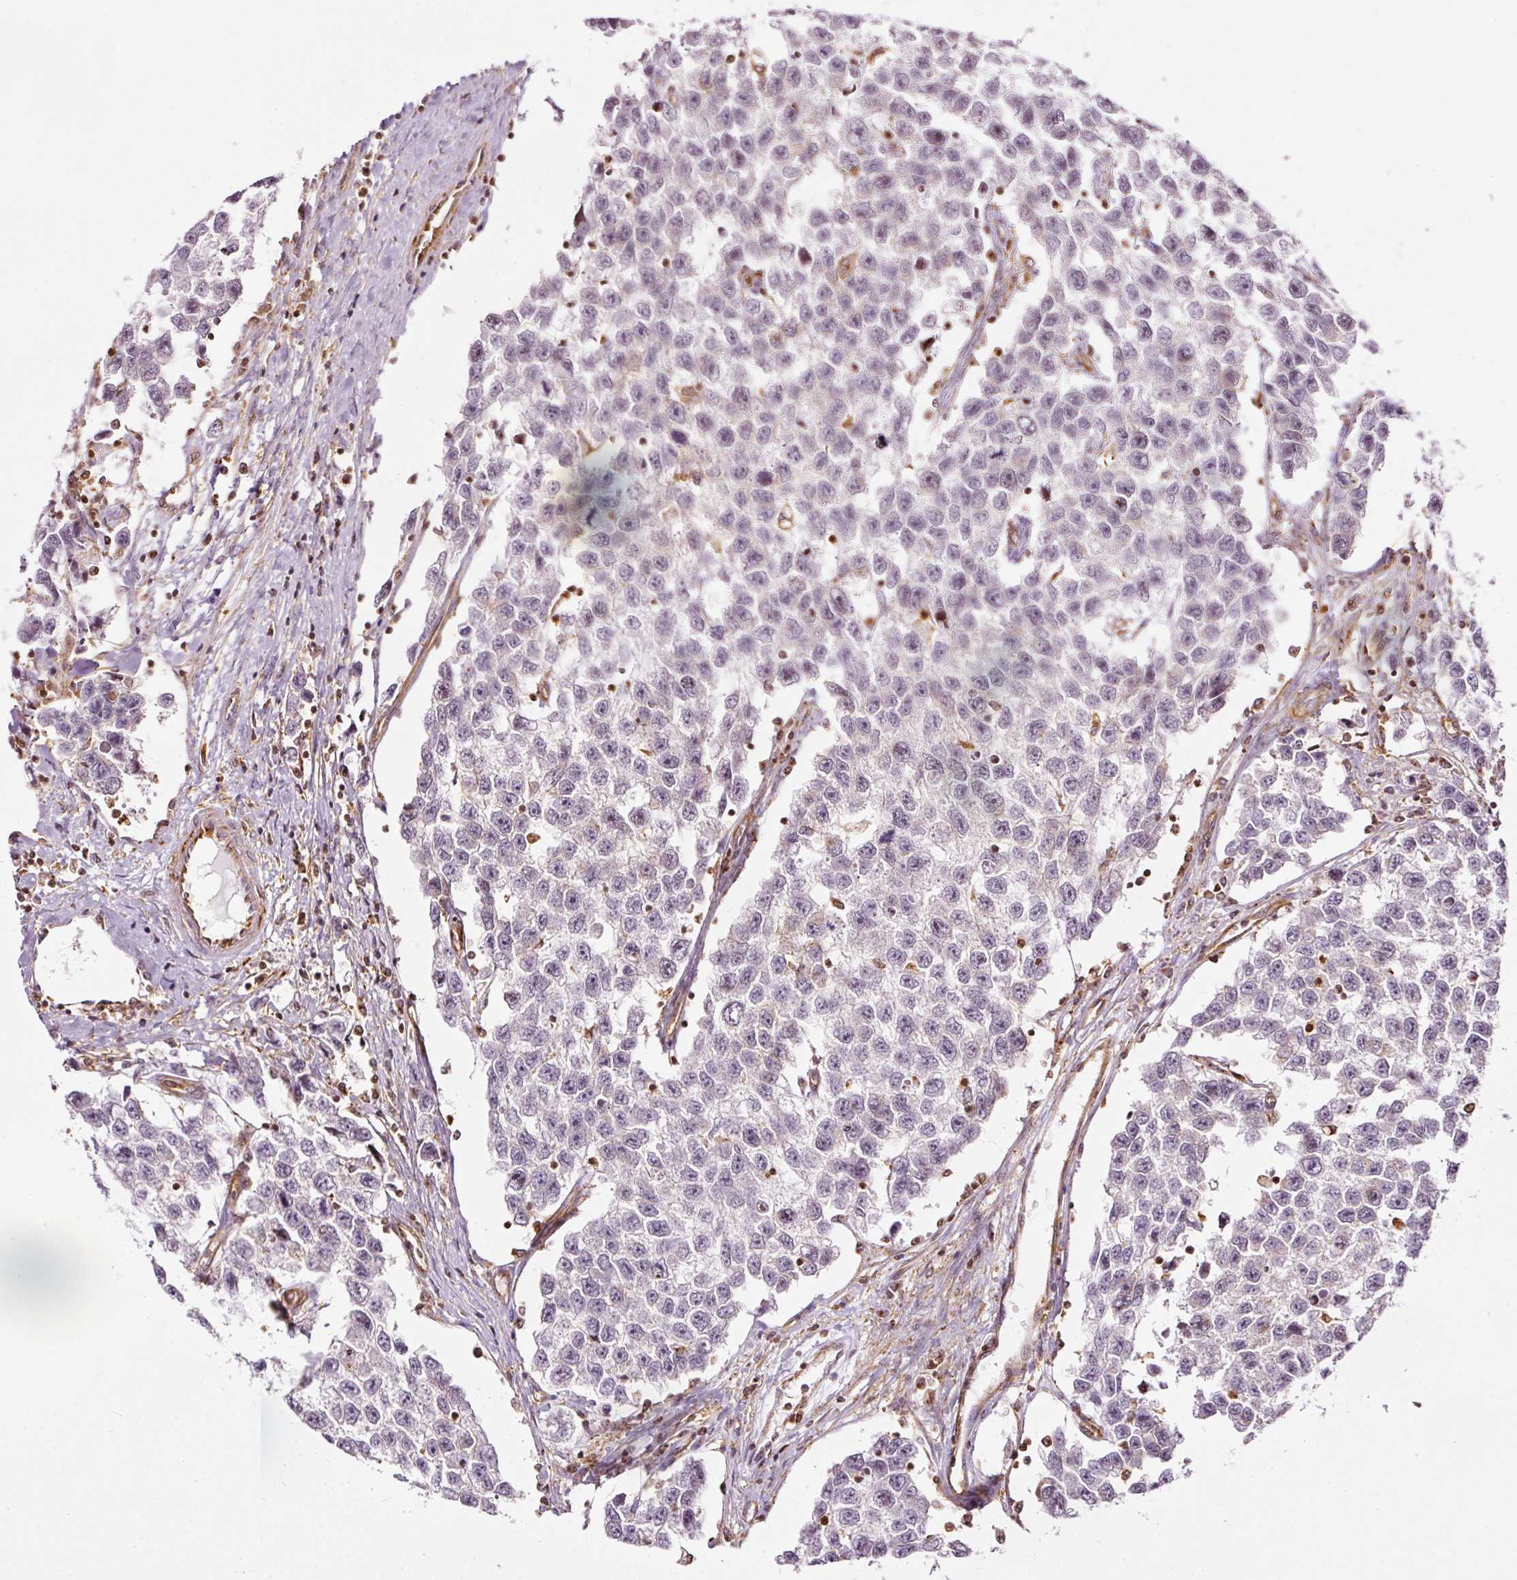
{"staining": {"intensity": "negative", "quantity": "none", "location": "none"}, "tissue": "testis cancer", "cell_type": "Tumor cells", "image_type": "cancer", "snomed": [{"axis": "morphology", "description": "Seminoma, NOS"}, {"axis": "topography", "description": "Testis"}], "caption": "There is no significant positivity in tumor cells of testis cancer. (DAB IHC with hematoxylin counter stain).", "gene": "SCNM1", "patient": {"sex": "male", "age": 33}}